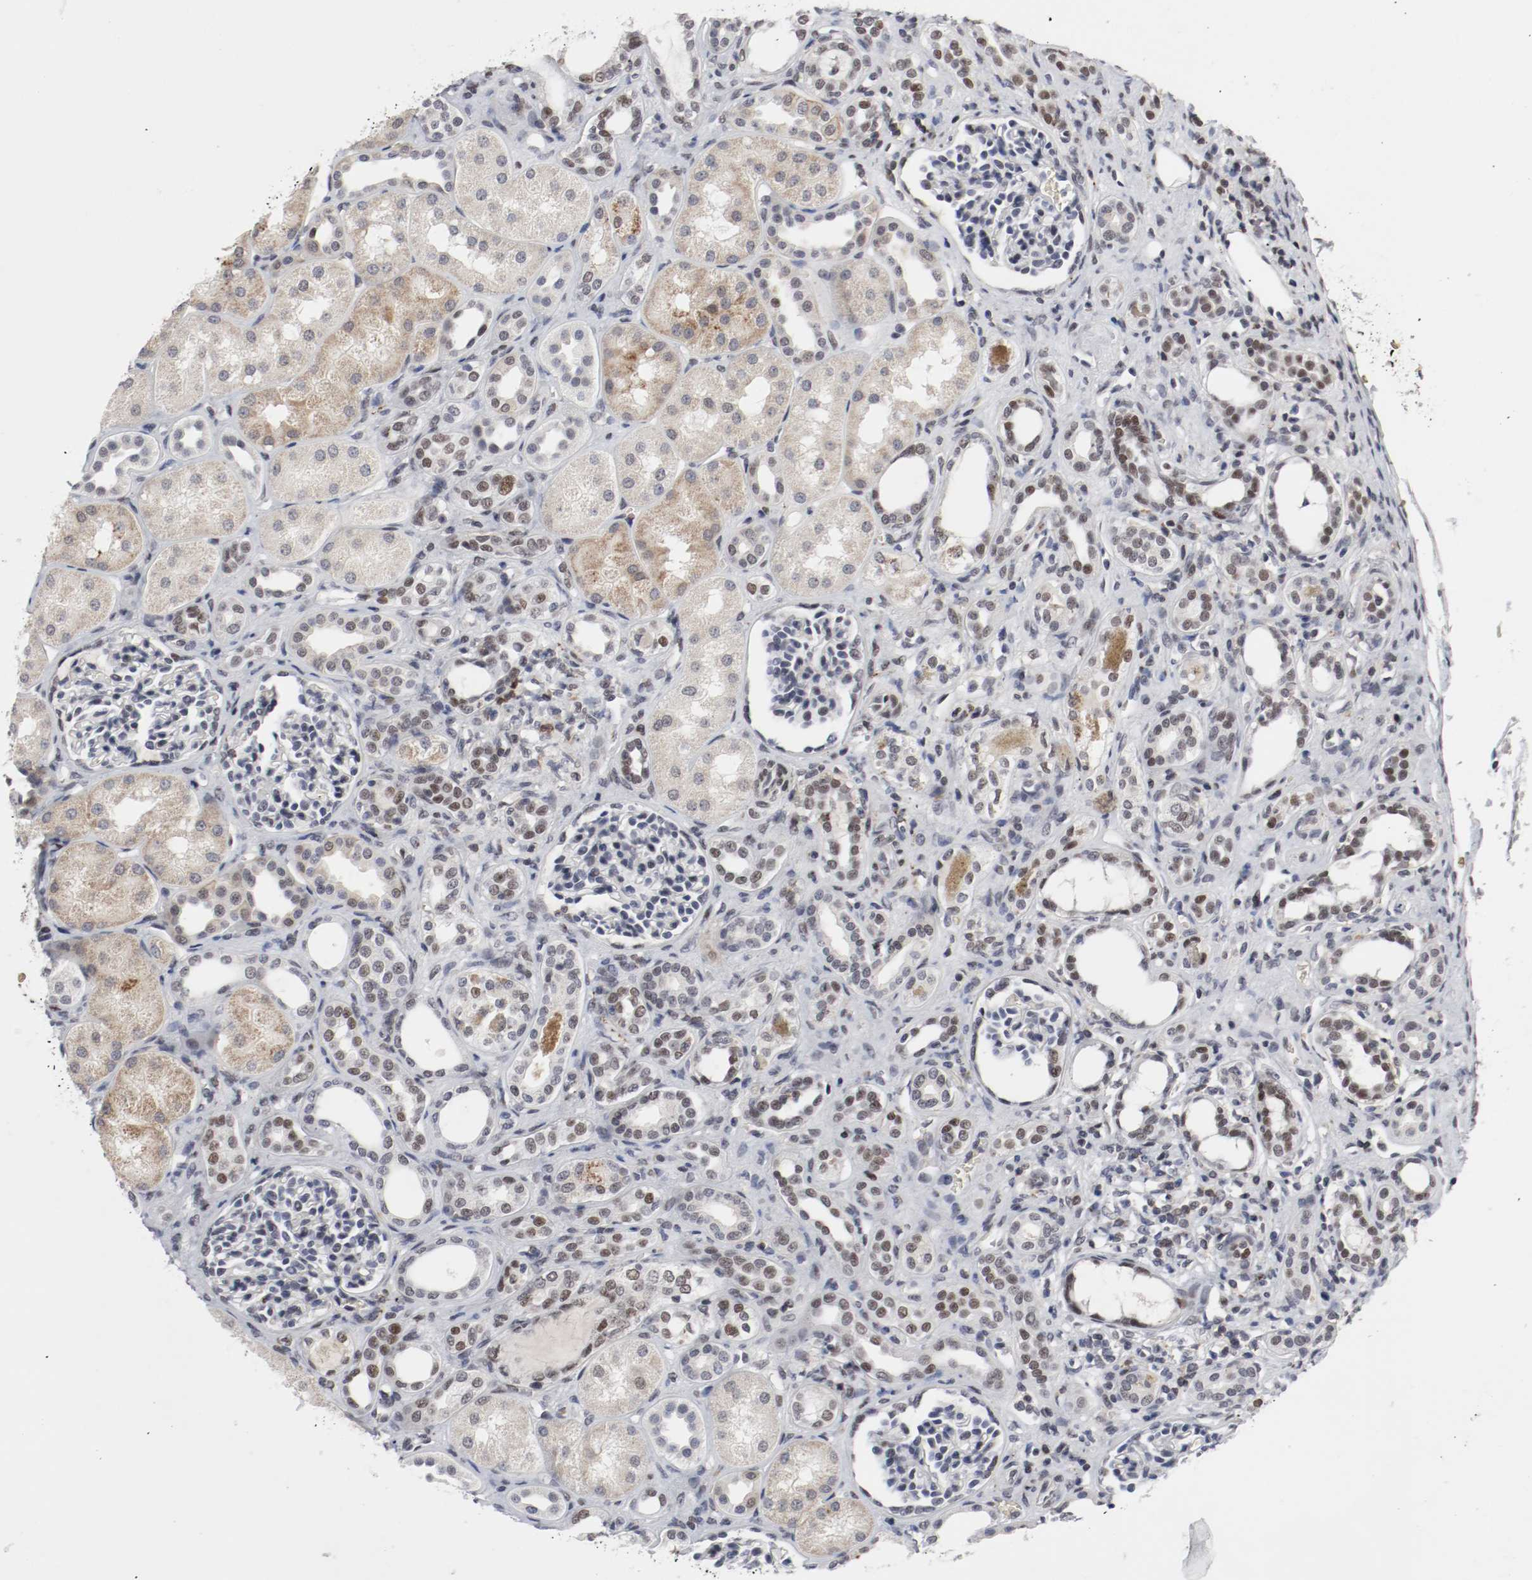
{"staining": {"intensity": "negative", "quantity": "none", "location": "none"}, "tissue": "kidney", "cell_type": "Cells in glomeruli", "image_type": "normal", "snomed": [{"axis": "morphology", "description": "Normal tissue, NOS"}, {"axis": "topography", "description": "Kidney"}], "caption": "This is an immunohistochemistry photomicrograph of benign kidney. There is no positivity in cells in glomeruli.", "gene": "JUND", "patient": {"sex": "male", "age": 7}}